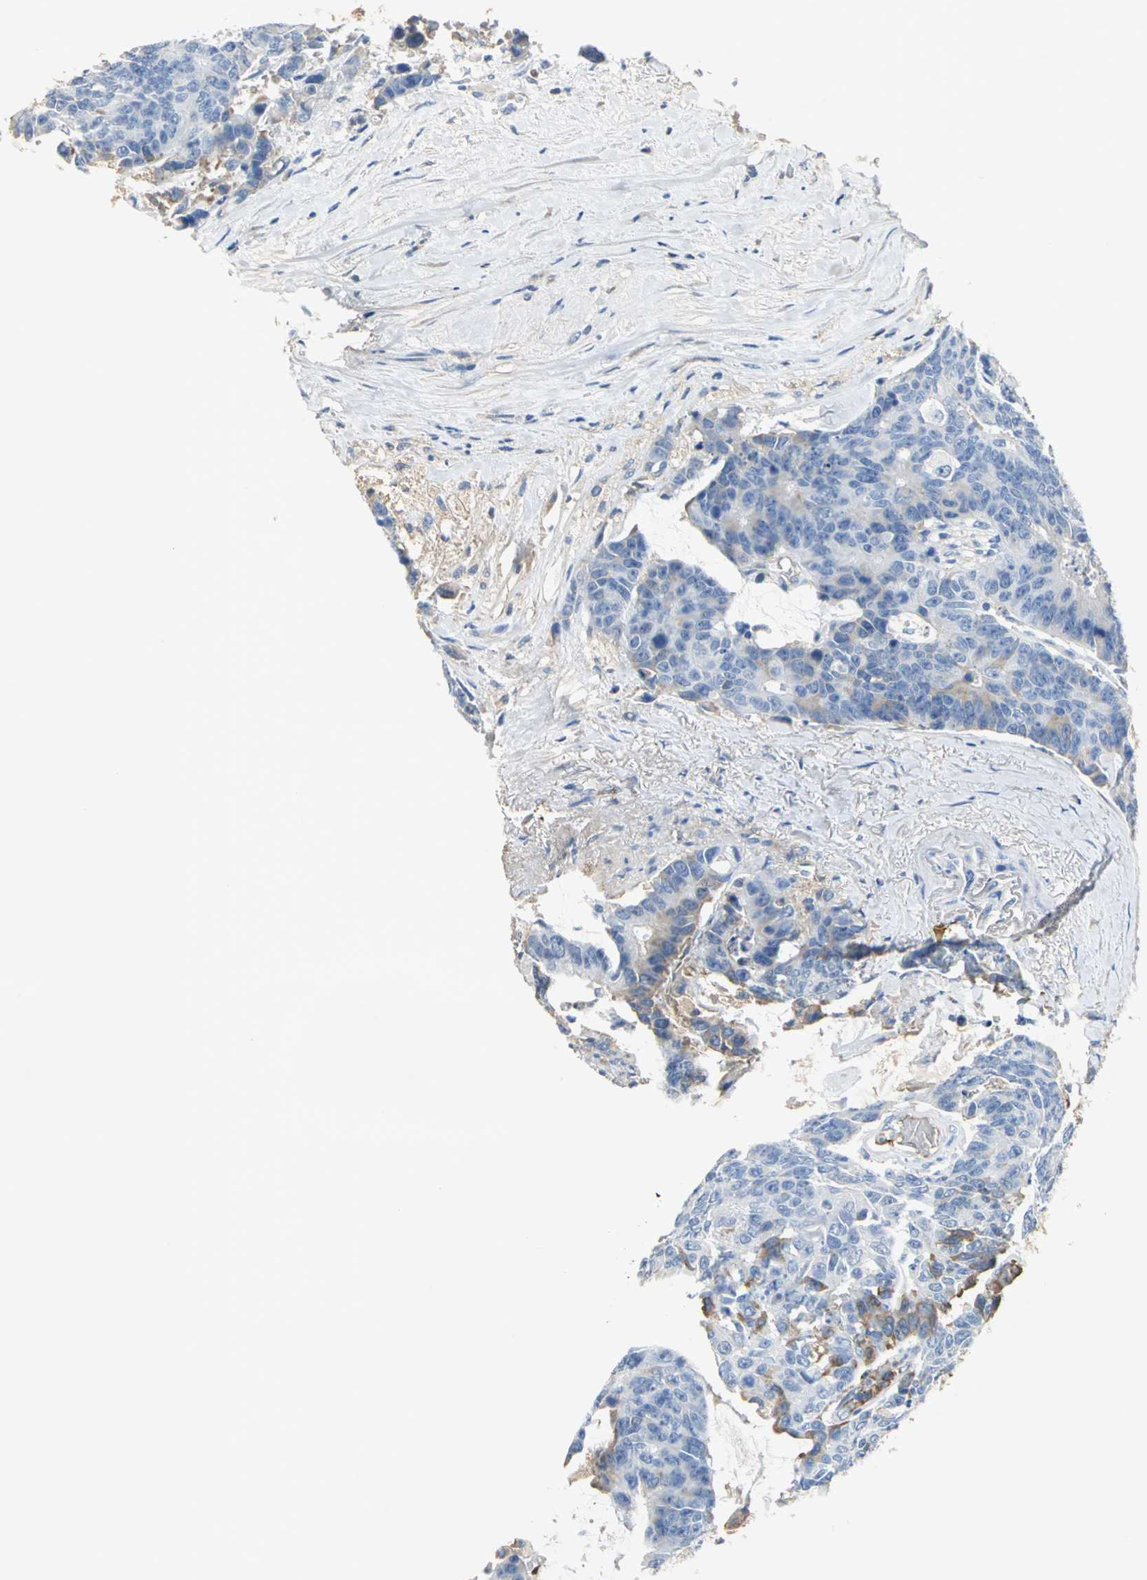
{"staining": {"intensity": "moderate", "quantity": "<25%", "location": "cytoplasmic/membranous"}, "tissue": "colorectal cancer", "cell_type": "Tumor cells", "image_type": "cancer", "snomed": [{"axis": "morphology", "description": "Adenocarcinoma, NOS"}, {"axis": "topography", "description": "Colon"}], "caption": "The photomicrograph demonstrates a brown stain indicating the presence of a protein in the cytoplasmic/membranous of tumor cells in adenocarcinoma (colorectal). (DAB = brown stain, brightfield microscopy at high magnification).", "gene": "GYG2", "patient": {"sex": "female", "age": 86}}